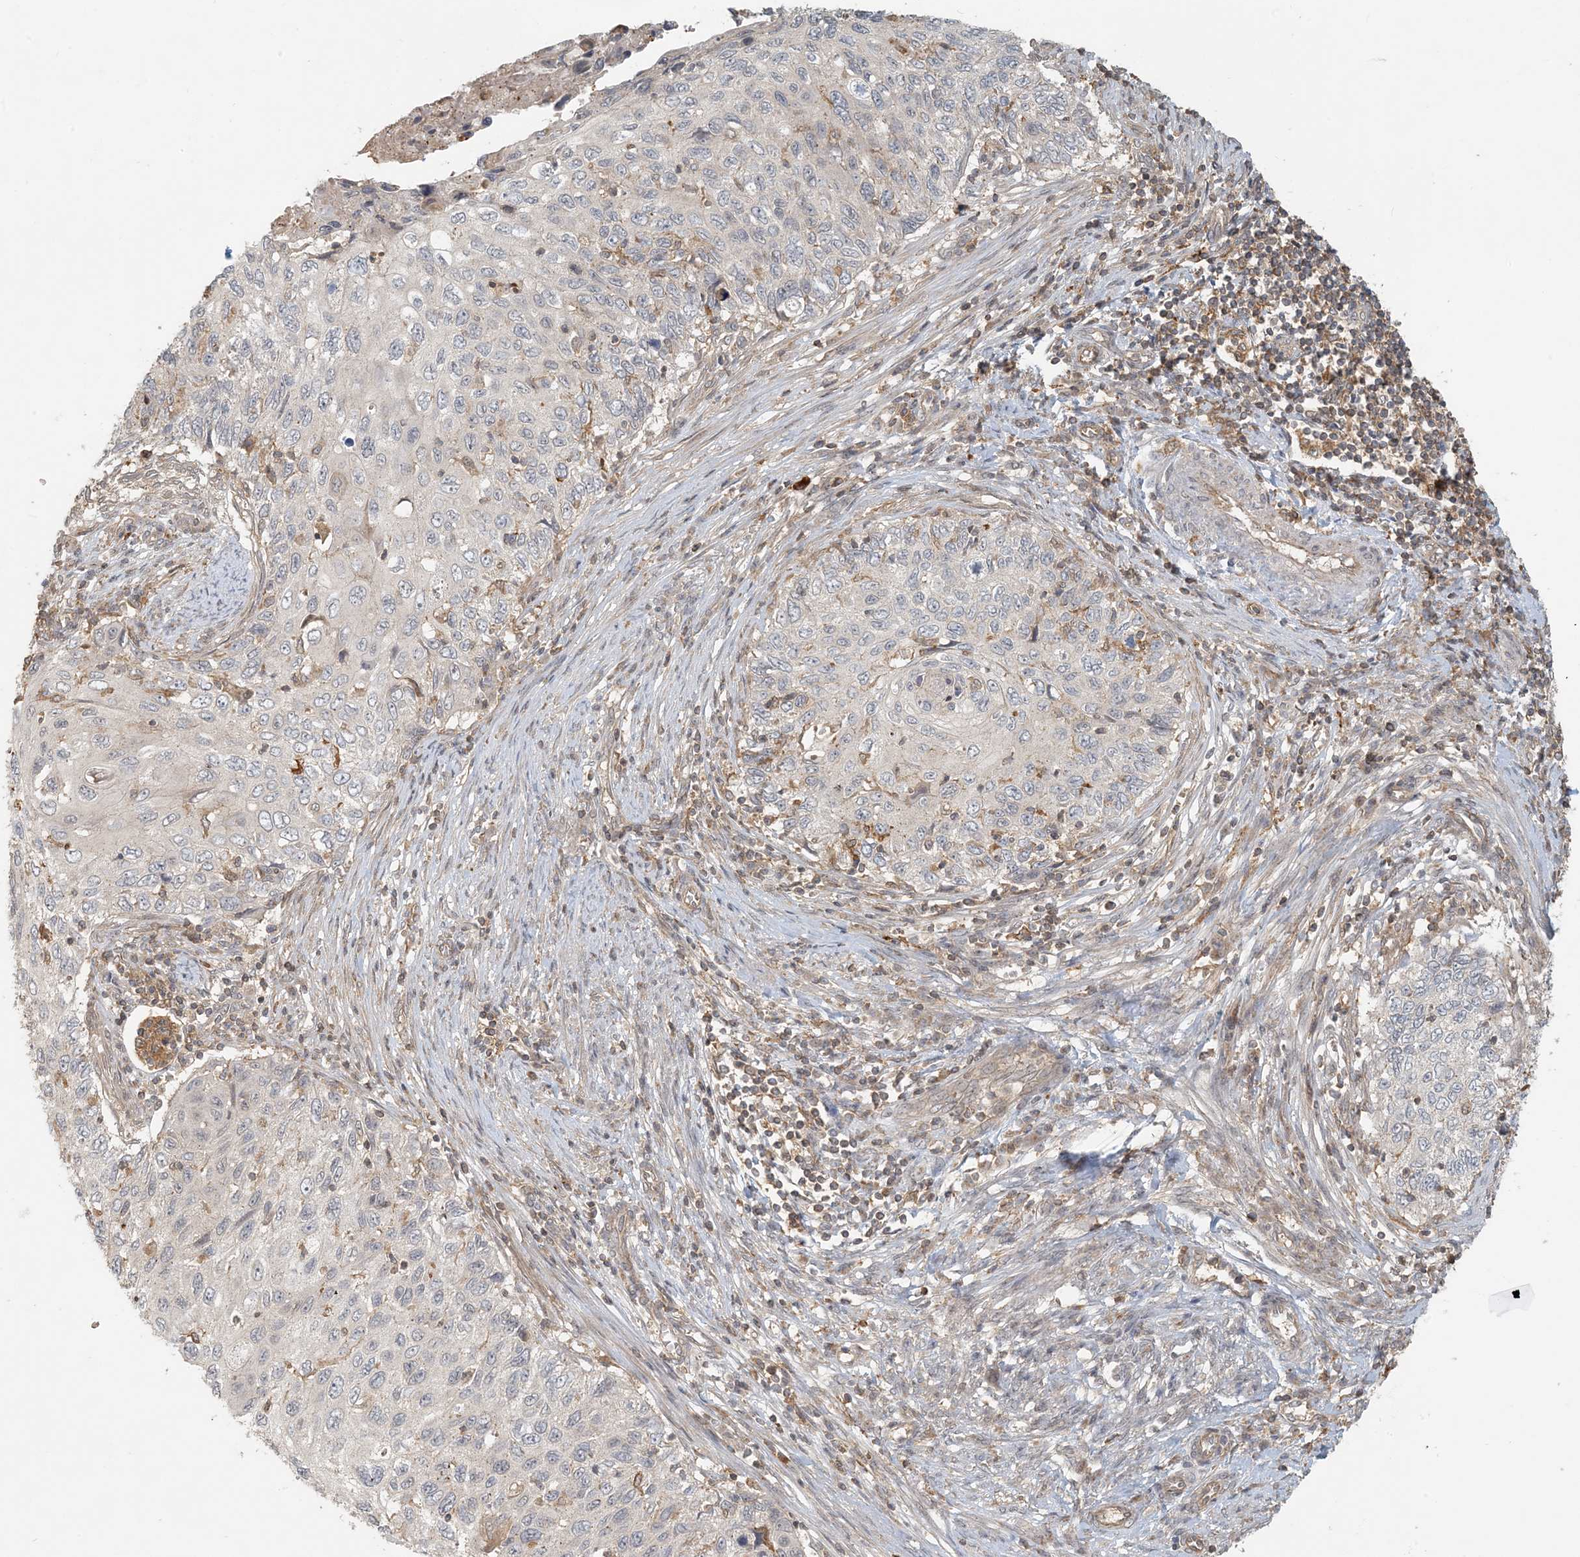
{"staining": {"intensity": "negative", "quantity": "none", "location": "none"}, "tissue": "cervical cancer", "cell_type": "Tumor cells", "image_type": "cancer", "snomed": [{"axis": "morphology", "description": "Squamous cell carcinoma, NOS"}, {"axis": "topography", "description": "Cervix"}], "caption": "Cervical cancer was stained to show a protein in brown. There is no significant positivity in tumor cells. (DAB immunohistochemistry, high magnification).", "gene": "OBI1", "patient": {"sex": "female", "age": 70}}